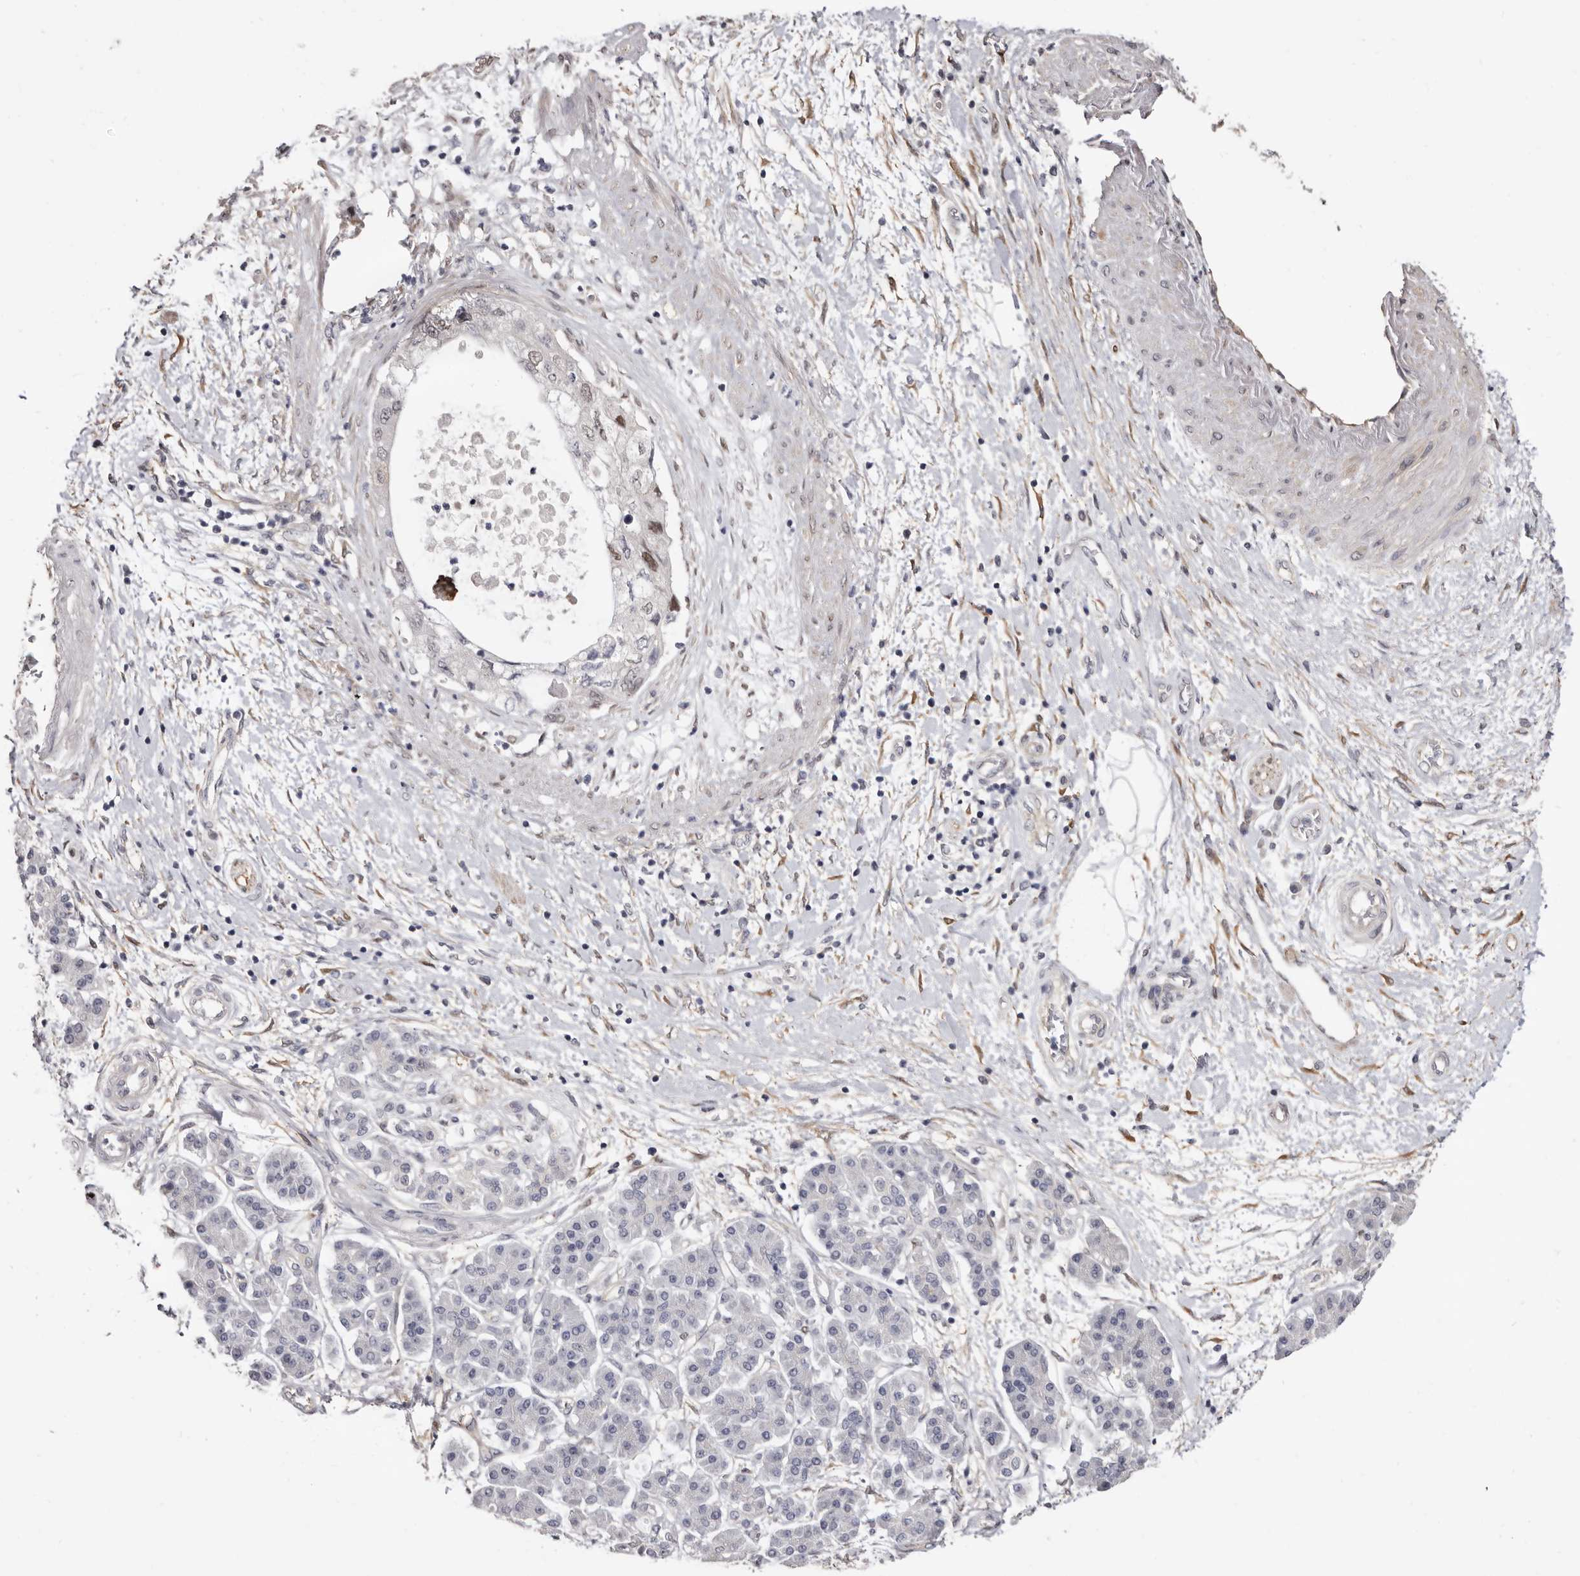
{"staining": {"intensity": "moderate", "quantity": "<25%", "location": "nuclear"}, "tissue": "pancreatic cancer", "cell_type": "Tumor cells", "image_type": "cancer", "snomed": [{"axis": "morphology", "description": "Adenocarcinoma, NOS"}, {"axis": "topography", "description": "Pancreas"}], "caption": "Protein analysis of pancreatic adenocarcinoma tissue shows moderate nuclear staining in about <25% of tumor cells. The staining was performed using DAB, with brown indicating positive protein expression. Nuclei are stained blue with hematoxylin.", "gene": "KHDRBS2", "patient": {"sex": "female", "age": 73}}